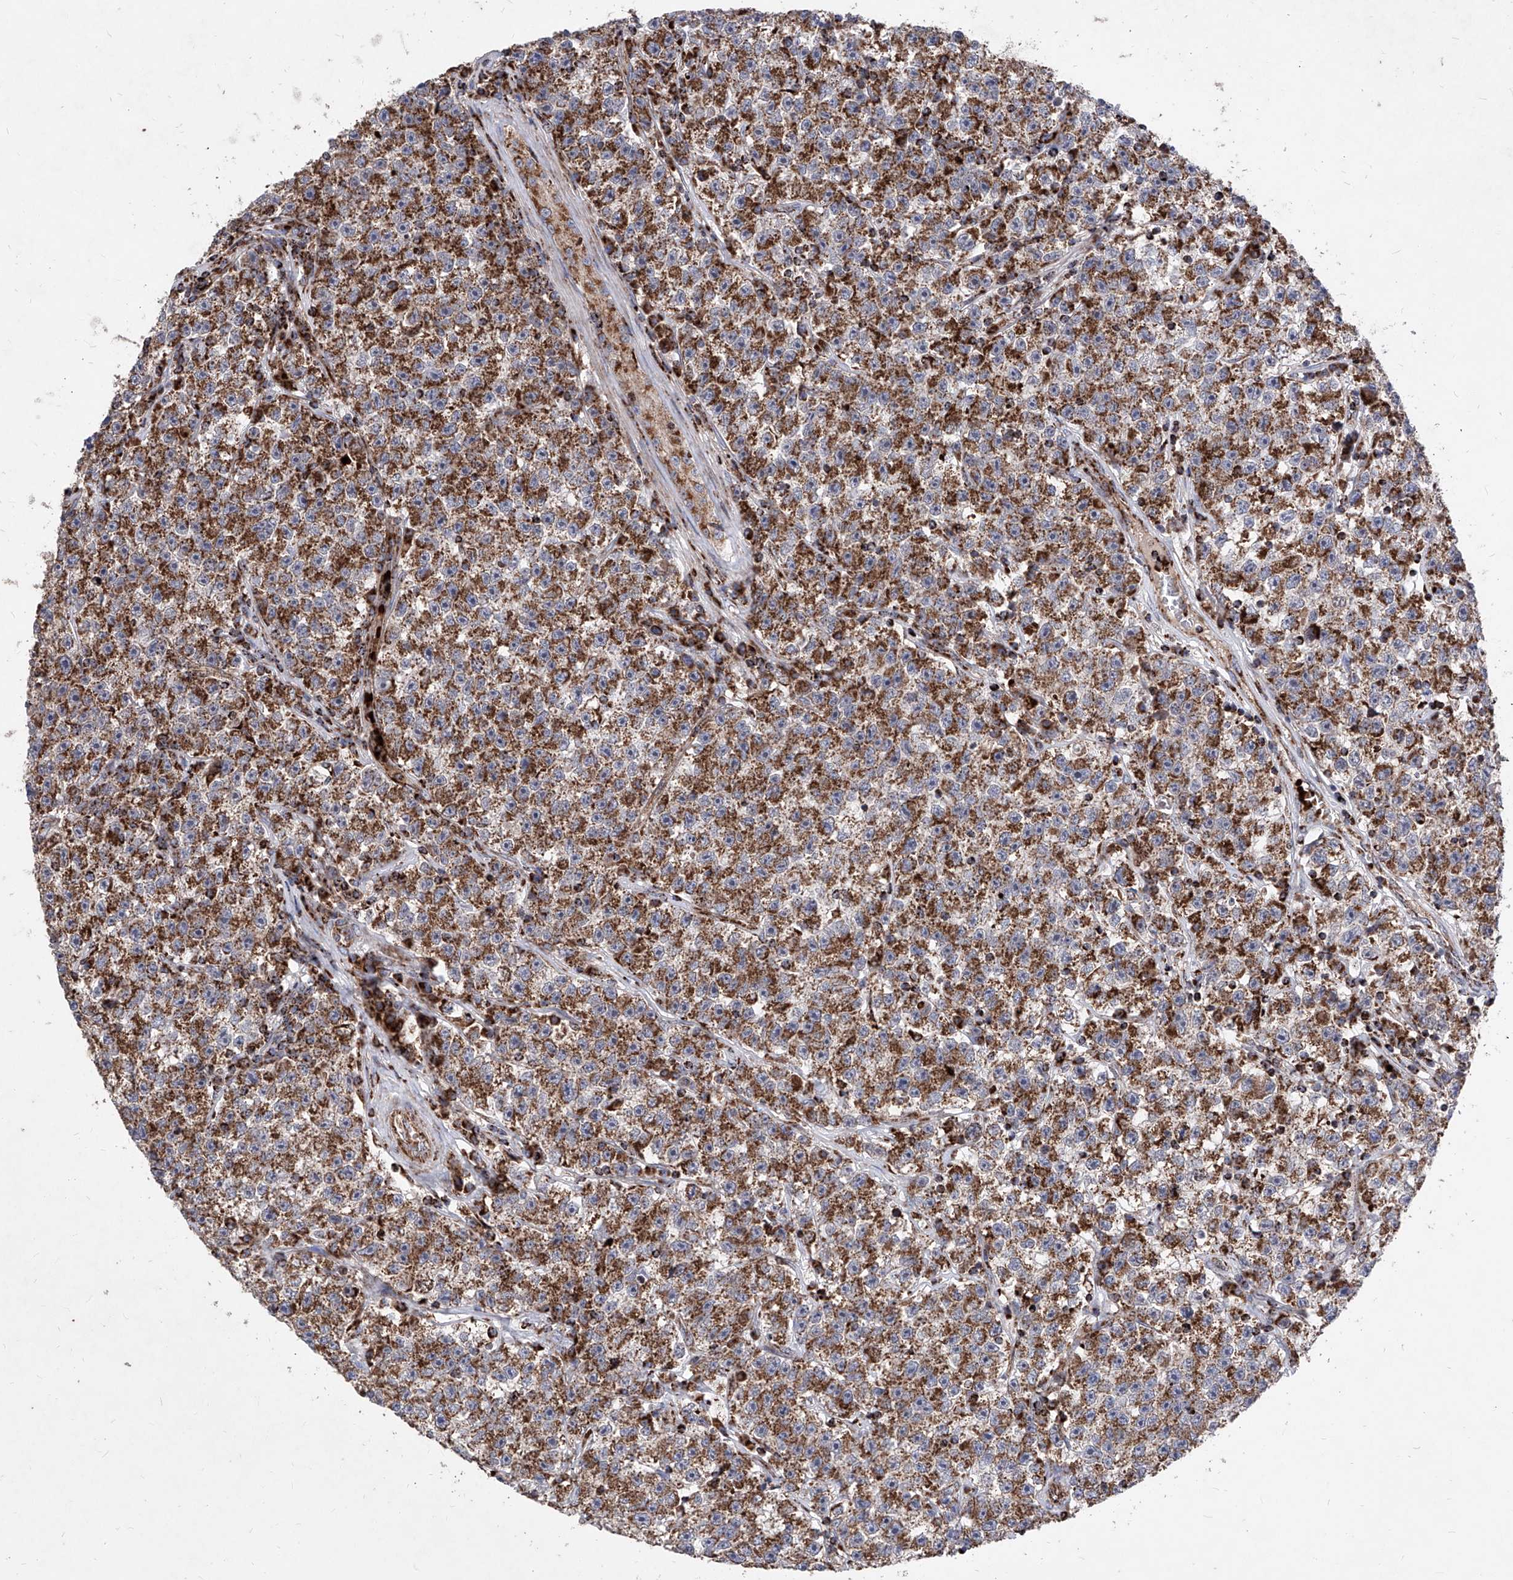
{"staining": {"intensity": "strong", "quantity": ">75%", "location": "cytoplasmic/membranous"}, "tissue": "testis cancer", "cell_type": "Tumor cells", "image_type": "cancer", "snomed": [{"axis": "morphology", "description": "Seminoma, NOS"}, {"axis": "topography", "description": "Testis"}], "caption": "Immunohistochemistry (DAB) staining of human seminoma (testis) shows strong cytoplasmic/membranous protein positivity in about >75% of tumor cells.", "gene": "SEMA6A", "patient": {"sex": "male", "age": 22}}